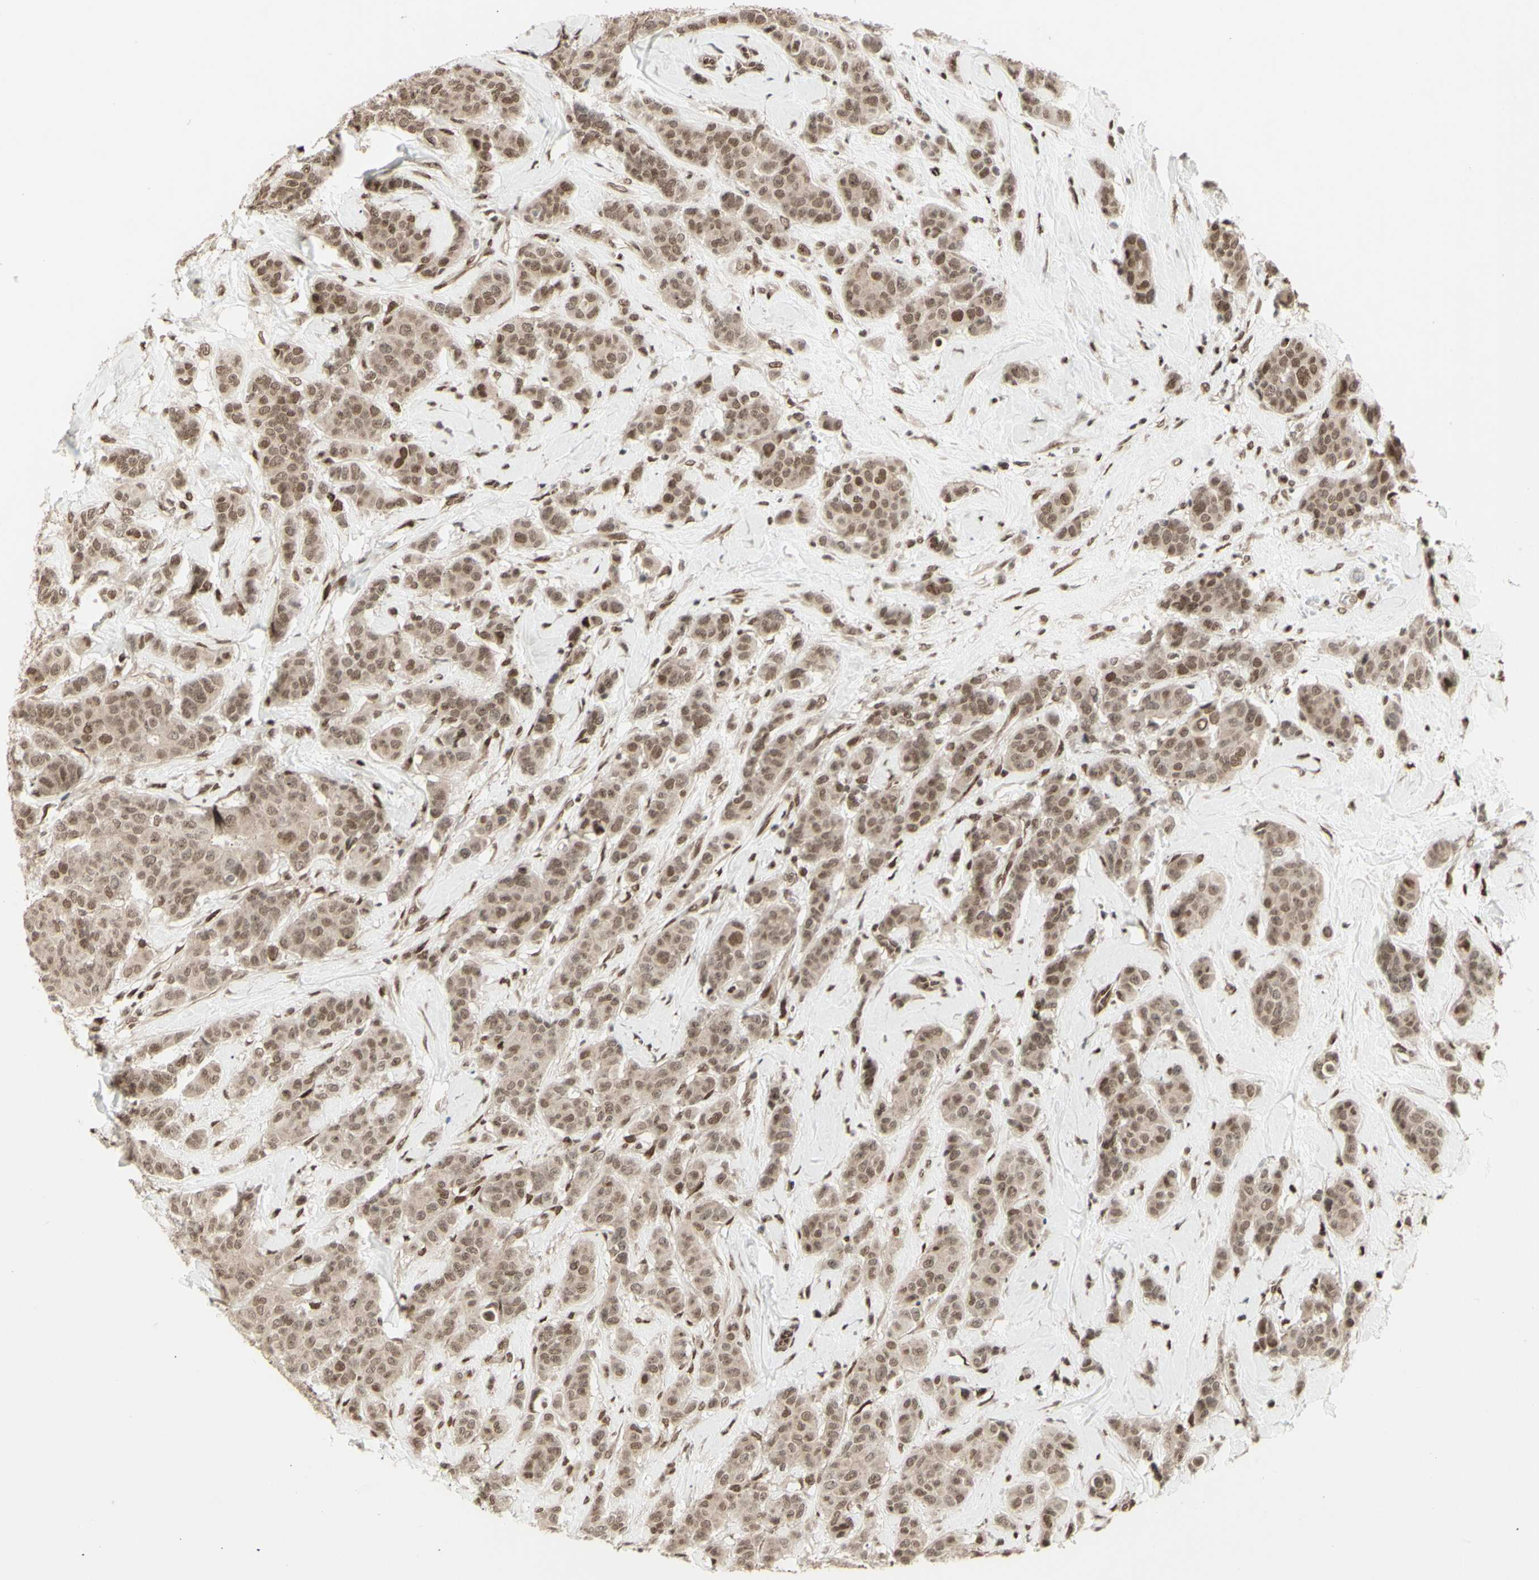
{"staining": {"intensity": "moderate", "quantity": ">75%", "location": "cytoplasmic/membranous,nuclear"}, "tissue": "breast cancer", "cell_type": "Tumor cells", "image_type": "cancer", "snomed": [{"axis": "morphology", "description": "Normal tissue, NOS"}, {"axis": "morphology", "description": "Duct carcinoma"}, {"axis": "topography", "description": "Breast"}], "caption": "A brown stain highlights moderate cytoplasmic/membranous and nuclear positivity of a protein in breast infiltrating ductal carcinoma tumor cells.", "gene": "CBX1", "patient": {"sex": "female", "age": 40}}